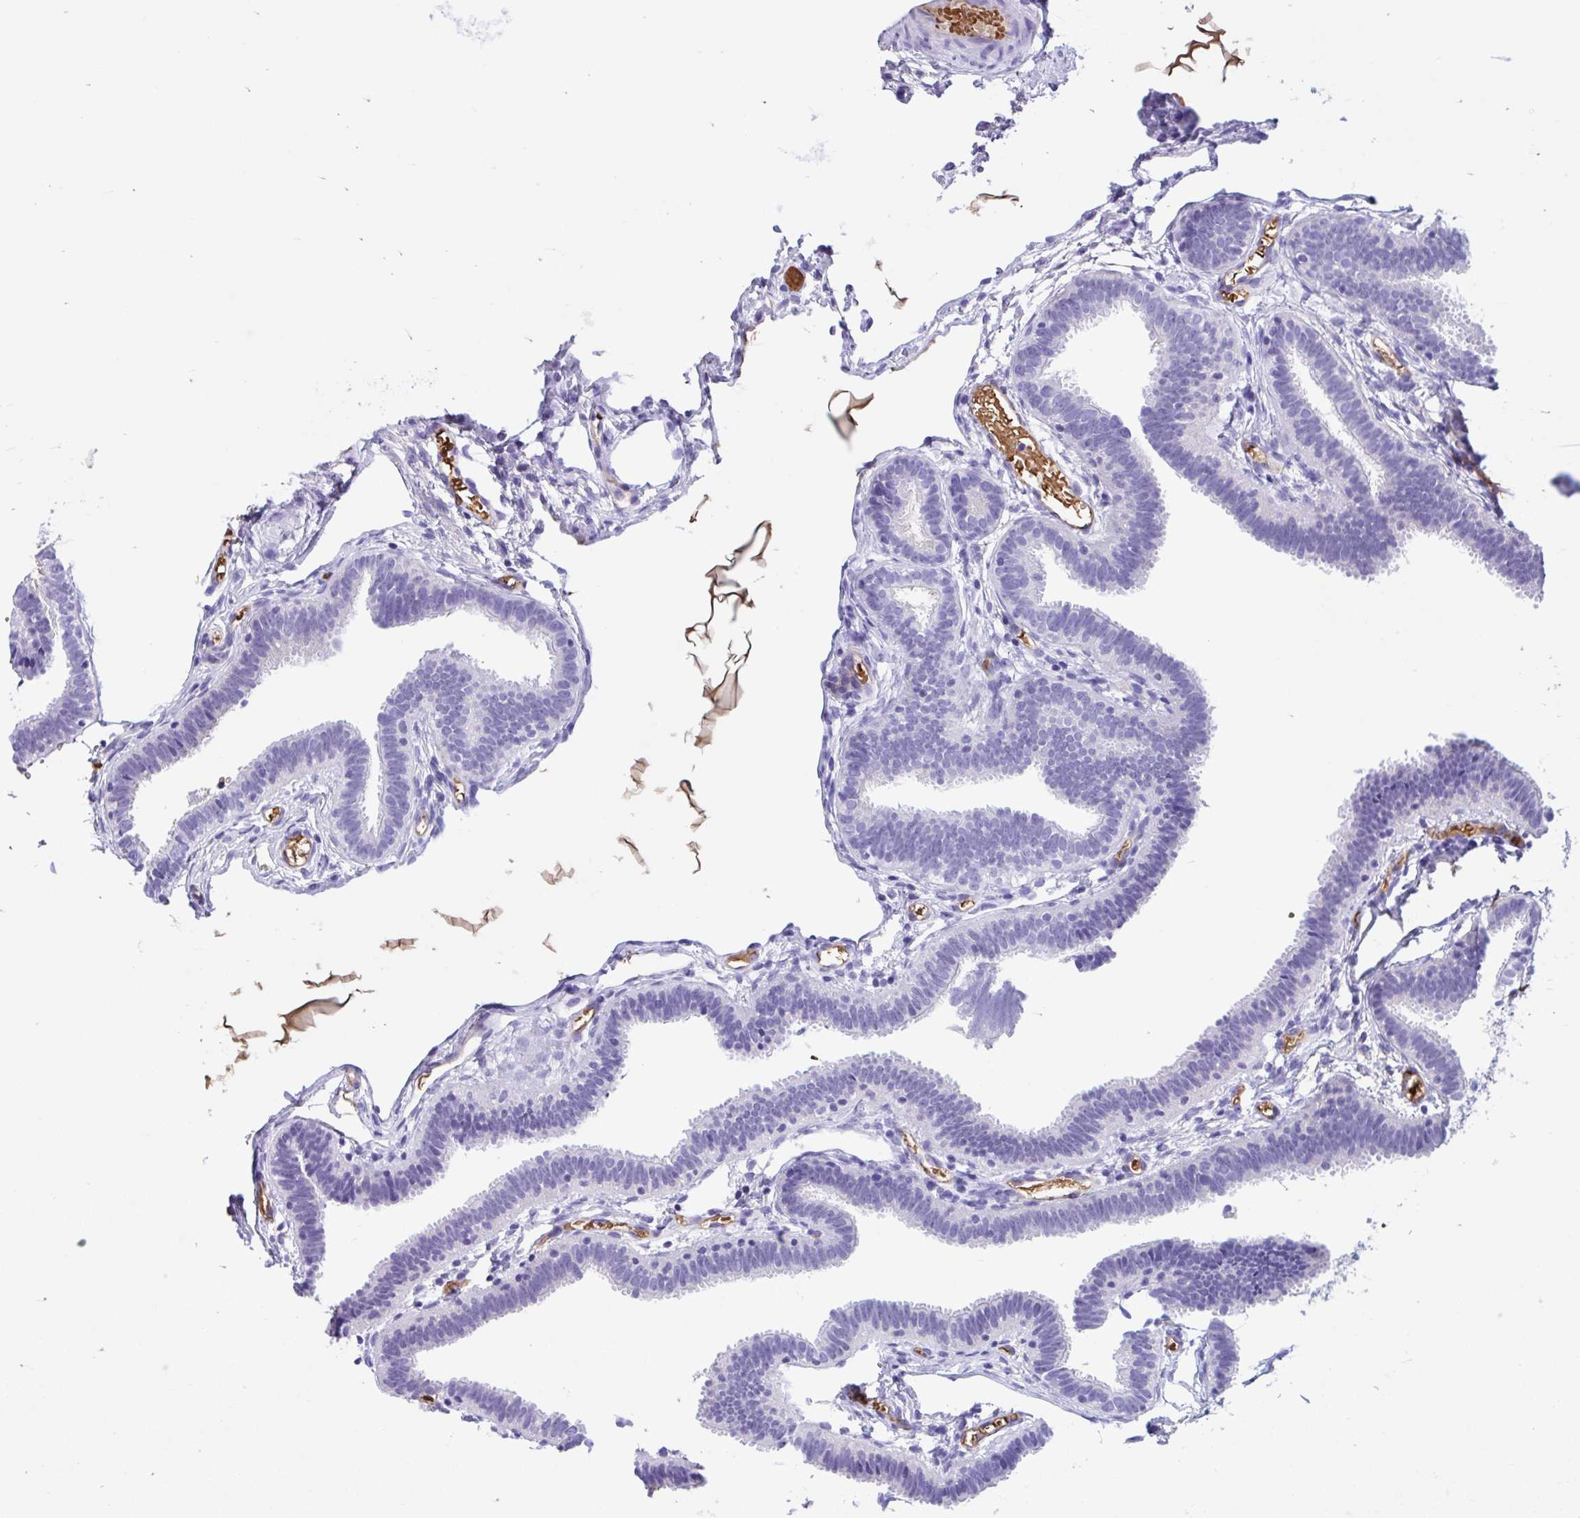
{"staining": {"intensity": "negative", "quantity": "none", "location": "none"}, "tissue": "fallopian tube", "cell_type": "Glandular cells", "image_type": "normal", "snomed": [{"axis": "morphology", "description": "Normal tissue, NOS"}, {"axis": "topography", "description": "Fallopian tube"}], "caption": "The micrograph demonstrates no staining of glandular cells in benign fallopian tube. Brightfield microscopy of immunohistochemistry stained with DAB (brown) and hematoxylin (blue), captured at high magnification.", "gene": "TMEM79", "patient": {"sex": "female", "age": 37}}